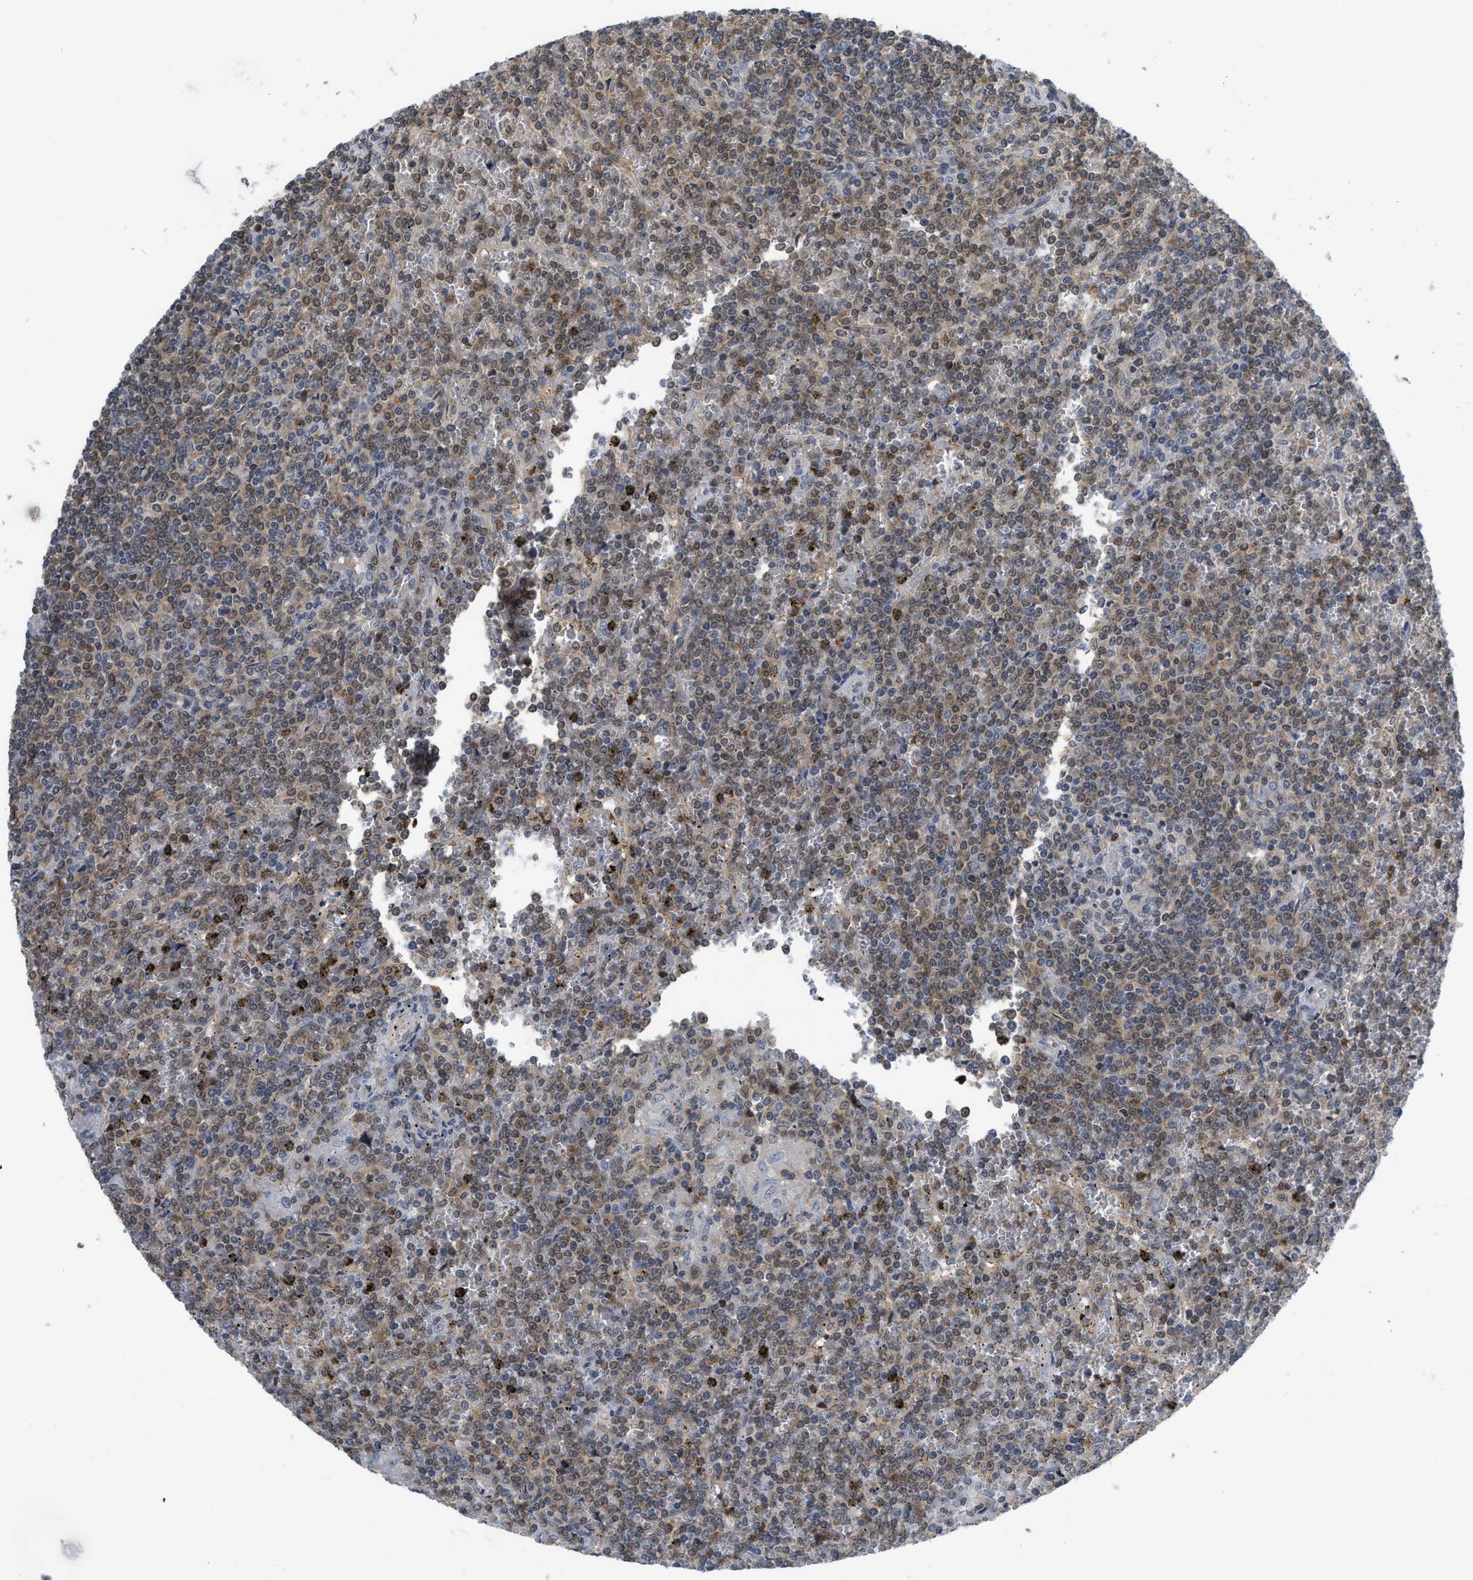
{"staining": {"intensity": "weak", "quantity": "25%-75%", "location": "cytoplasmic/membranous"}, "tissue": "lymphoma", "cell_type": "Tumor cells", "image_type": "cancer", "snomed": [{"axis": "morphology", "description": "Malignant lymphoma, non-Hodgkin's type, Low grade"}, {"axis": "topography", "description": "Spleen"}], "caption": "DAB immunohistochemical staining of human malignant lymphoma, non-Hodgkin's type (low-grade) displays weak cytoplasmic/membranous protein staining in approximately 25%-75% of tumor cells.", "gene": "LDAF1", "patient": {"sex": "female", "age": 19}}